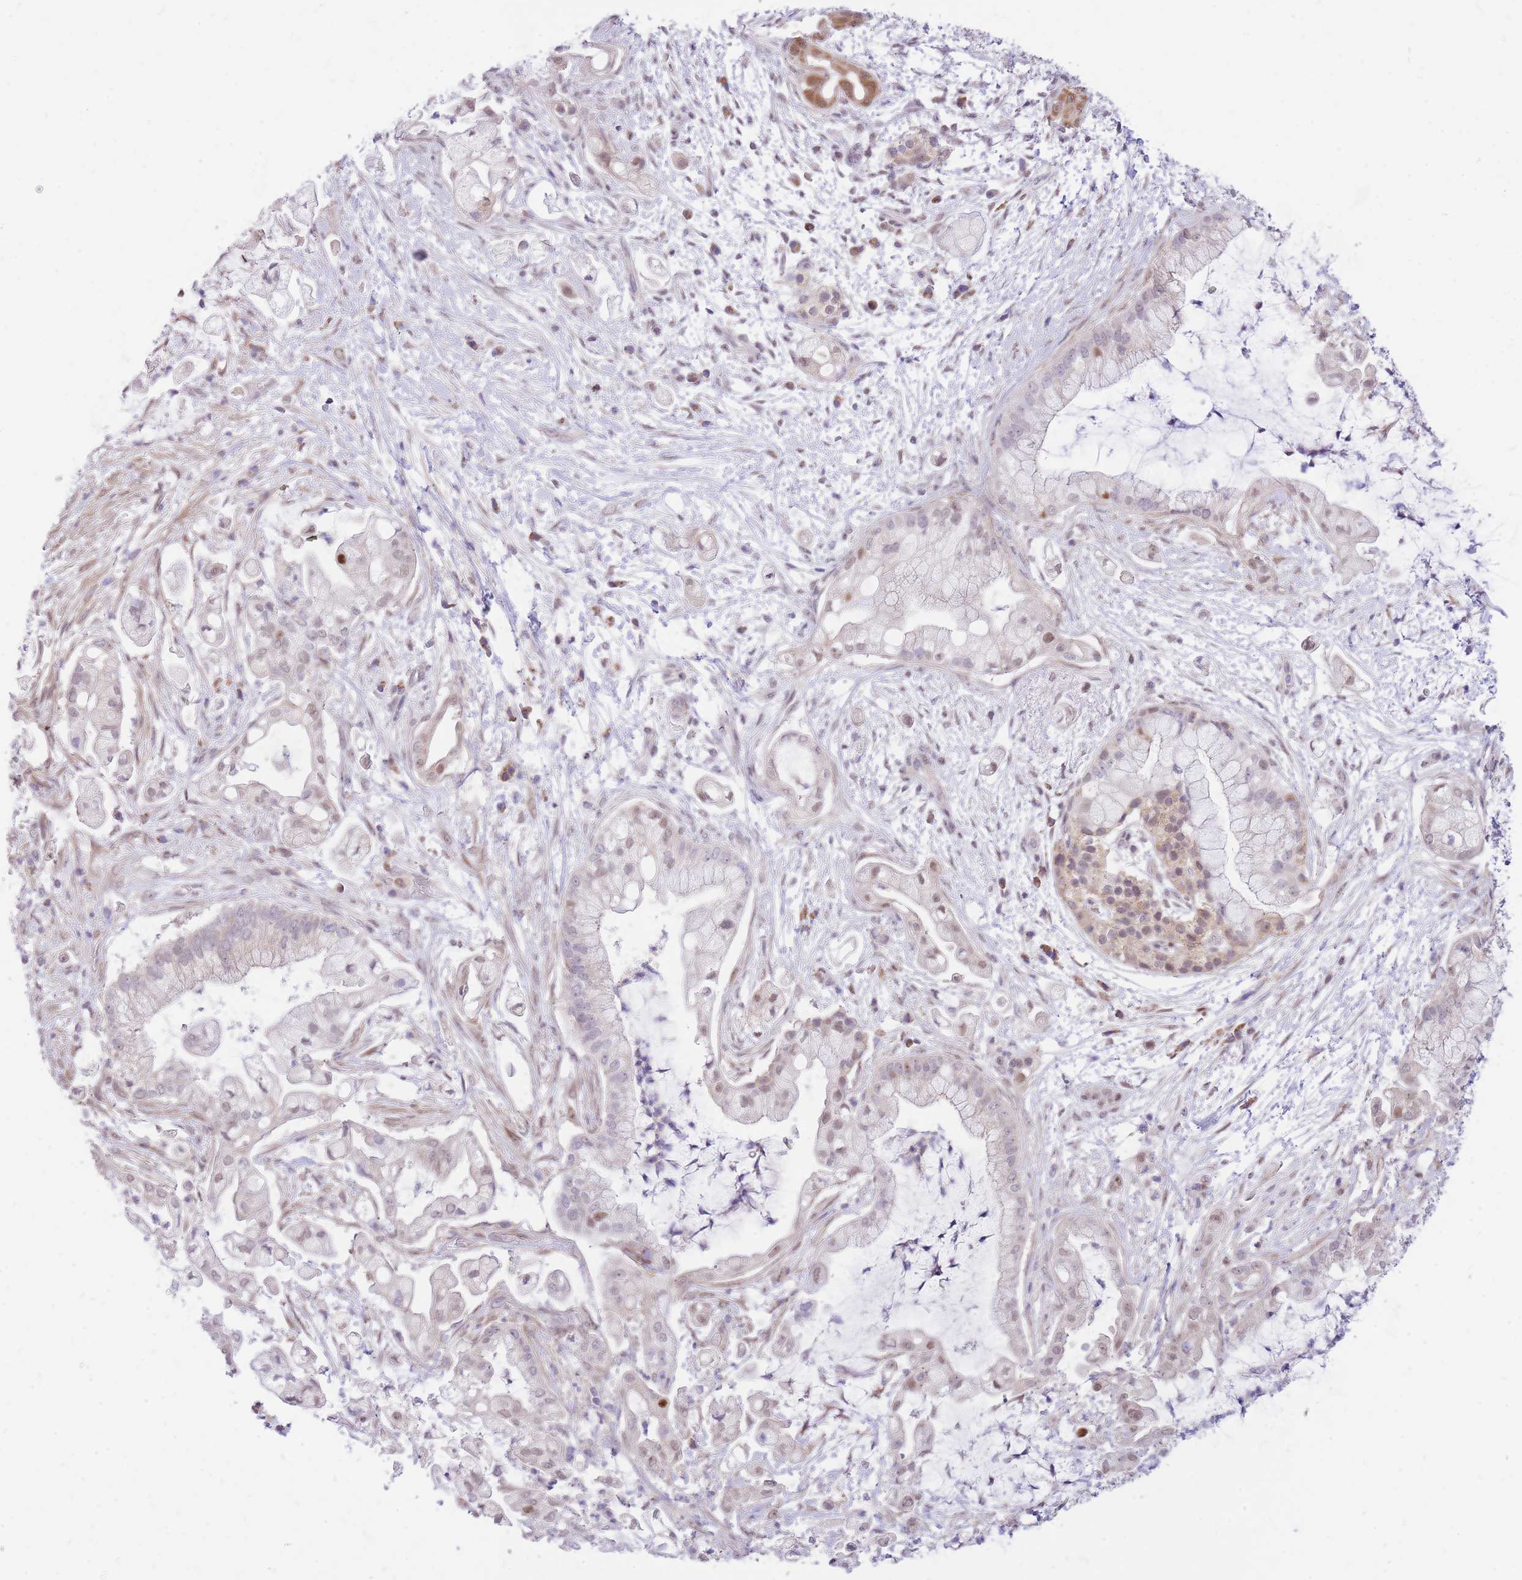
{"staining": {"intensity": "weak", "quantity": "<25%", "location": "nuclear"}, "tissue": "pancreatic cancer", "cell_type": "Tumor cells", "image_type": "cancer", "snomed": [{"axis": "morphology", "description": "Adenocarcinoma, NOS"}, {"axis": "topography", "description": "Pancreas"}], "caption": "This is a photomicrograph of immunohistochemistry (IHC) staining of pancreatic adenocarcinoma, which shows no positivity in tumor cells.", "gene": "MINDY2", "patient": {"sex": "female", "age": 69}}